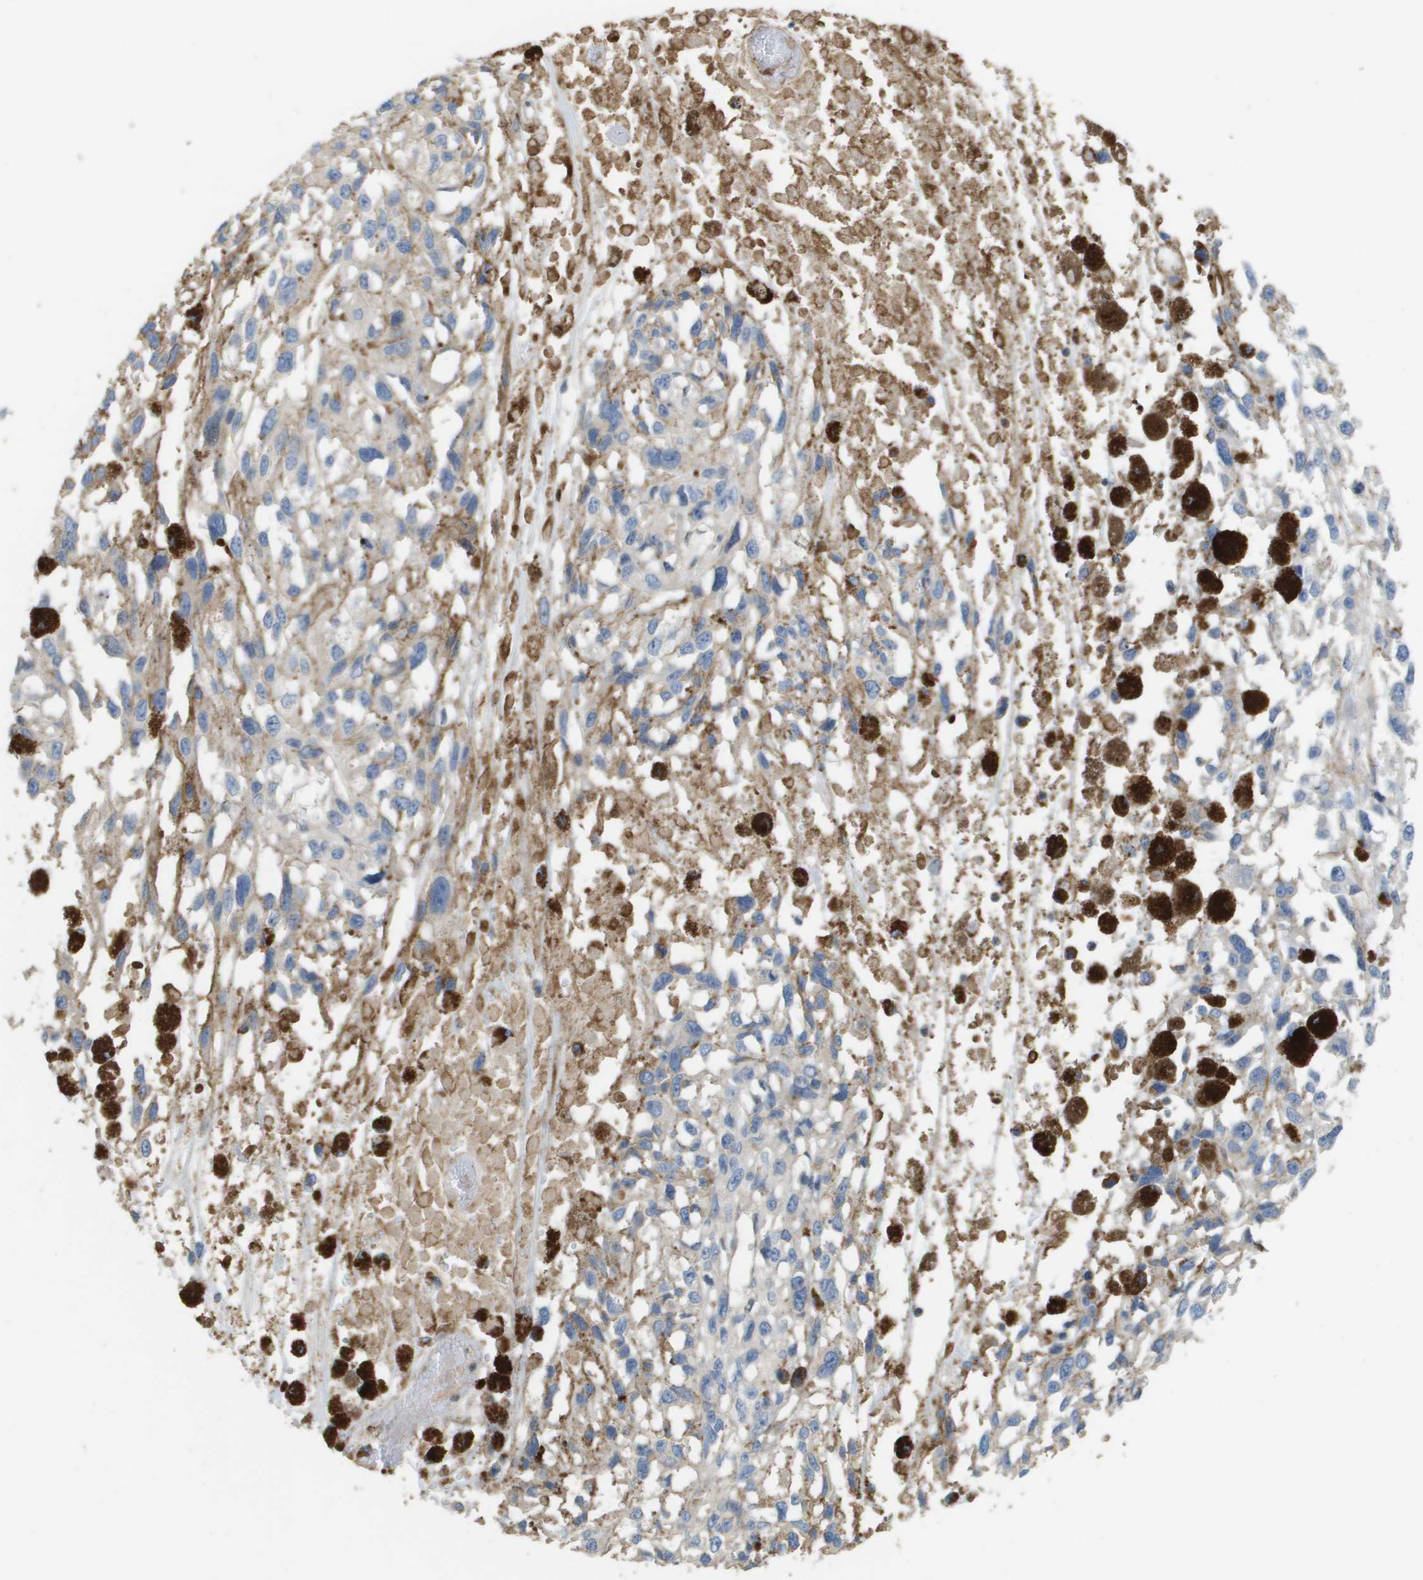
{"staining": {"intensity": "negative", "quantity": "none", "location": "none"}, "tissue": "melanoma", "cell_type": "Tumor cells", "image_type": "cancer", "snomed": [{"axis": "morphology", "description": "Malignant melanoma, Metastatic site"}, {"axis": "topography", "description": "Lymph node"}], "caption": "An immunohistochemistry micrograph of melanoma is shown. There is no staining in tumor cells of melanoma.", "gene": "CASP10", "patient": {"sex": "male", "age": 59}}